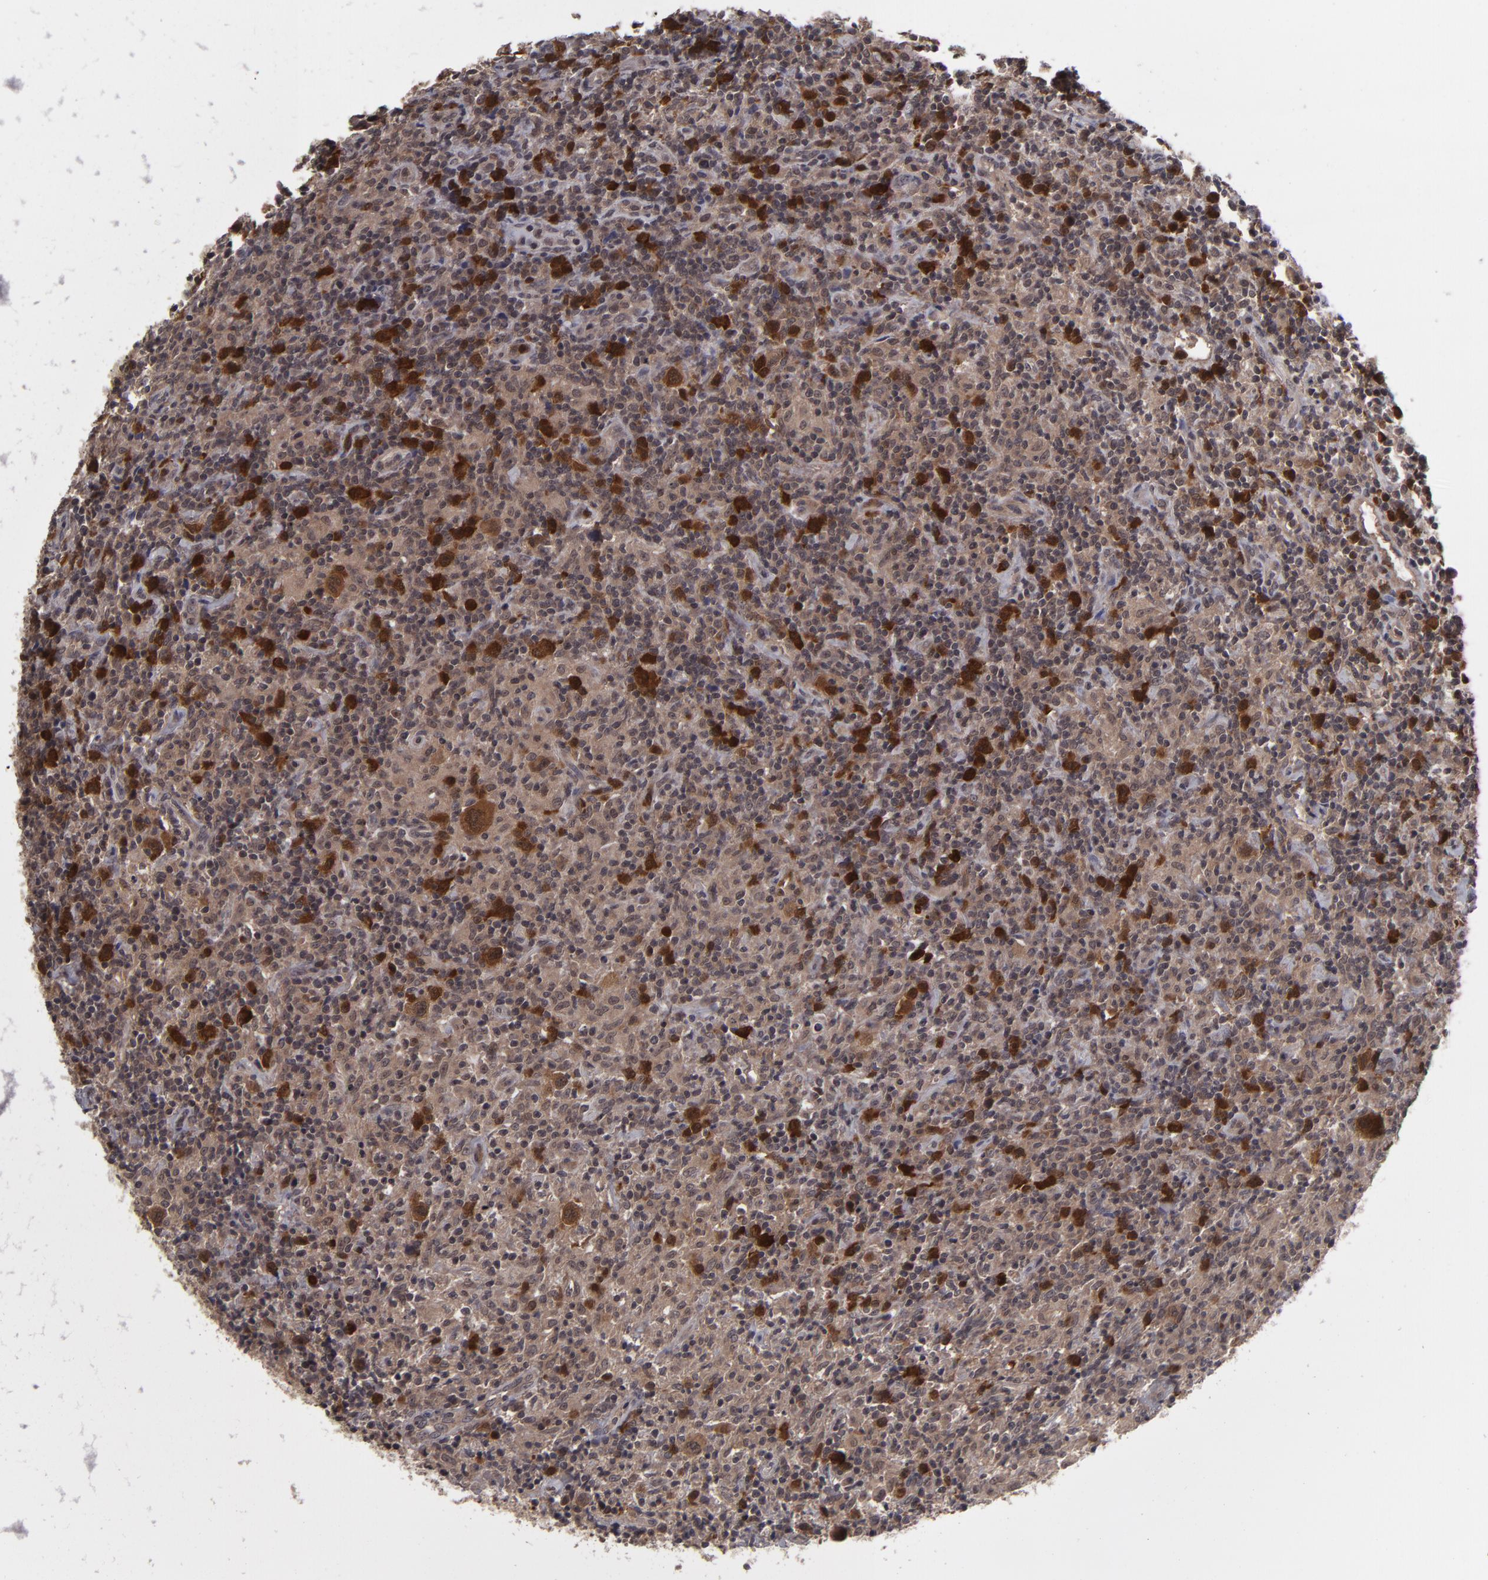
{"staining": {"intensity": "moderate", "quantity": ">75%", "location": "cytoplasmic/membranous,nuclear"}, "tissue": "lymphoma", "cell_type": "Tumor cells", "image_type": "cancer", "snomed": [{"axis": "morphology", "description": "Hodgkin's disease, NOS"}, {"axis": "topography", "description": "Lymph node"}], "caption": "Immunohistochemistry (IHC) image of neoplastic tissue: human lymphoma stained using immunohistochemistry demonstrates medium levels of moderate protein expression localized specifically in the cytoplasmic/membranous and nuclear of tumor cells, appearing as a cytoplasmic/membranous and nuclear brown color.", "gene": "TYMS", "patient": {"sex": "male", "age": 65}}